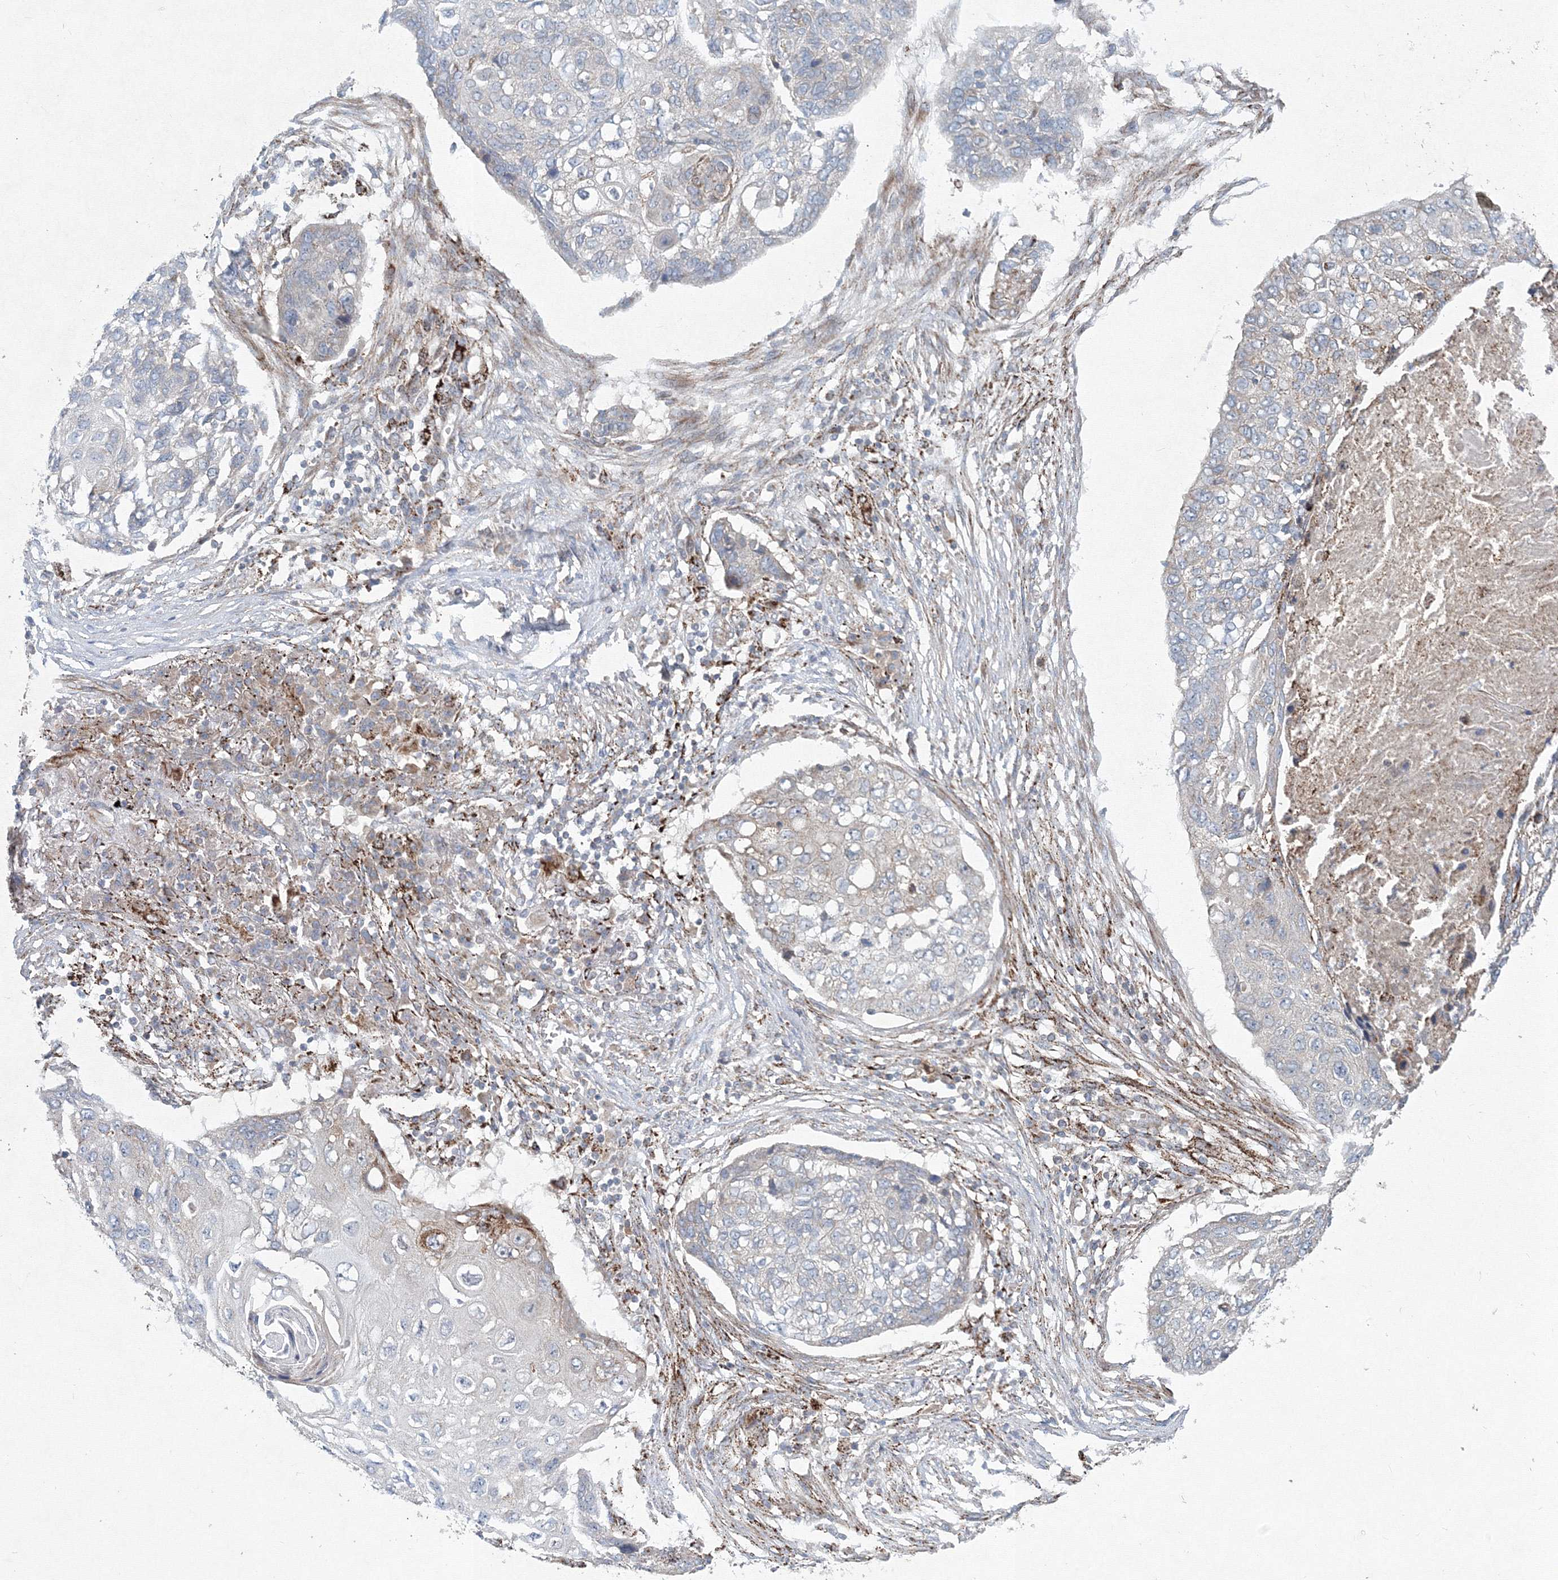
{"staining": {"intensity": "moderate", "quantity": "<25%", "location": "cytoplasmic/membranous"}, "tissue": "lung cancer", "cell_type": "Tumor cells", "image_type": "cancer", "snomed": [{"axis": "morphology", "description": "Squamous cell carcinoma, NOS"}, {"axis": "topography", "description": "Lung"}], "caption": "Lung cancer (squamous cell carcinoma) stained for a protein (brown) displays moderate cytoplasmic/membranous positive staining in about <25% of tumor cells.", "gene": "WDR49", "patient": {"sex": "female", "age": 63}}